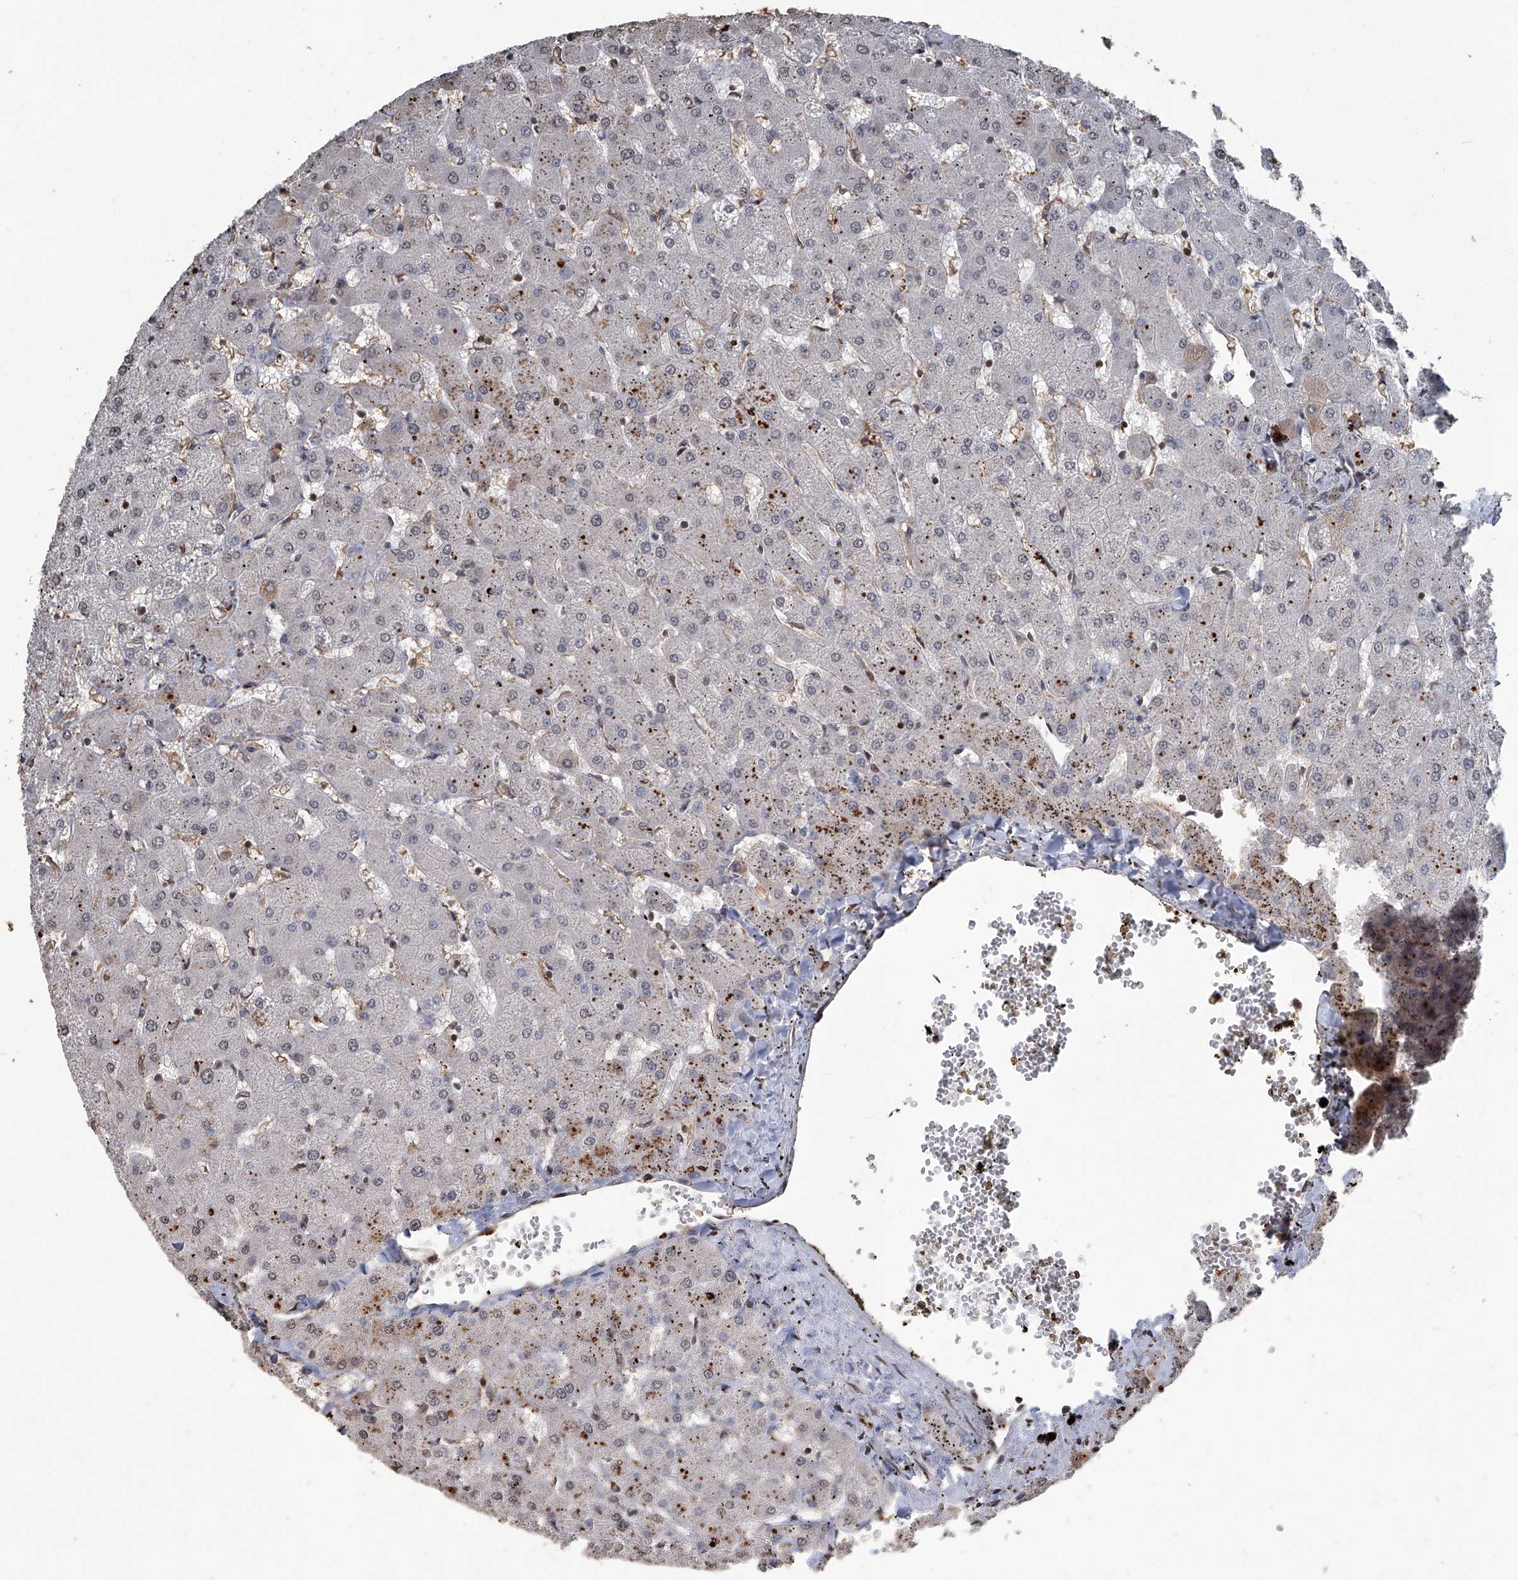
{"staining": {"intensity": "weak", "quantity": ">75%", "location": "cytoplasmic/membranous"}, "tissue": "liver", "cell_type": "Cholangiocytes", "image_type": "normal", "snomed": [{"axis": "morphology", "description": "Normal tissue, NOS"}, {"axis": "topography", "description": "Liver"}], "caption": "This image displays normal liver stained with immunohistochemistry to label a protein in brown. The cytoplasmic/membranous of cholangiocytes show weak positivity for the protein. Nuclei are counter-stained blue.", "gene": "GPR132", "patient": {"sex": "female", "age": 63}}